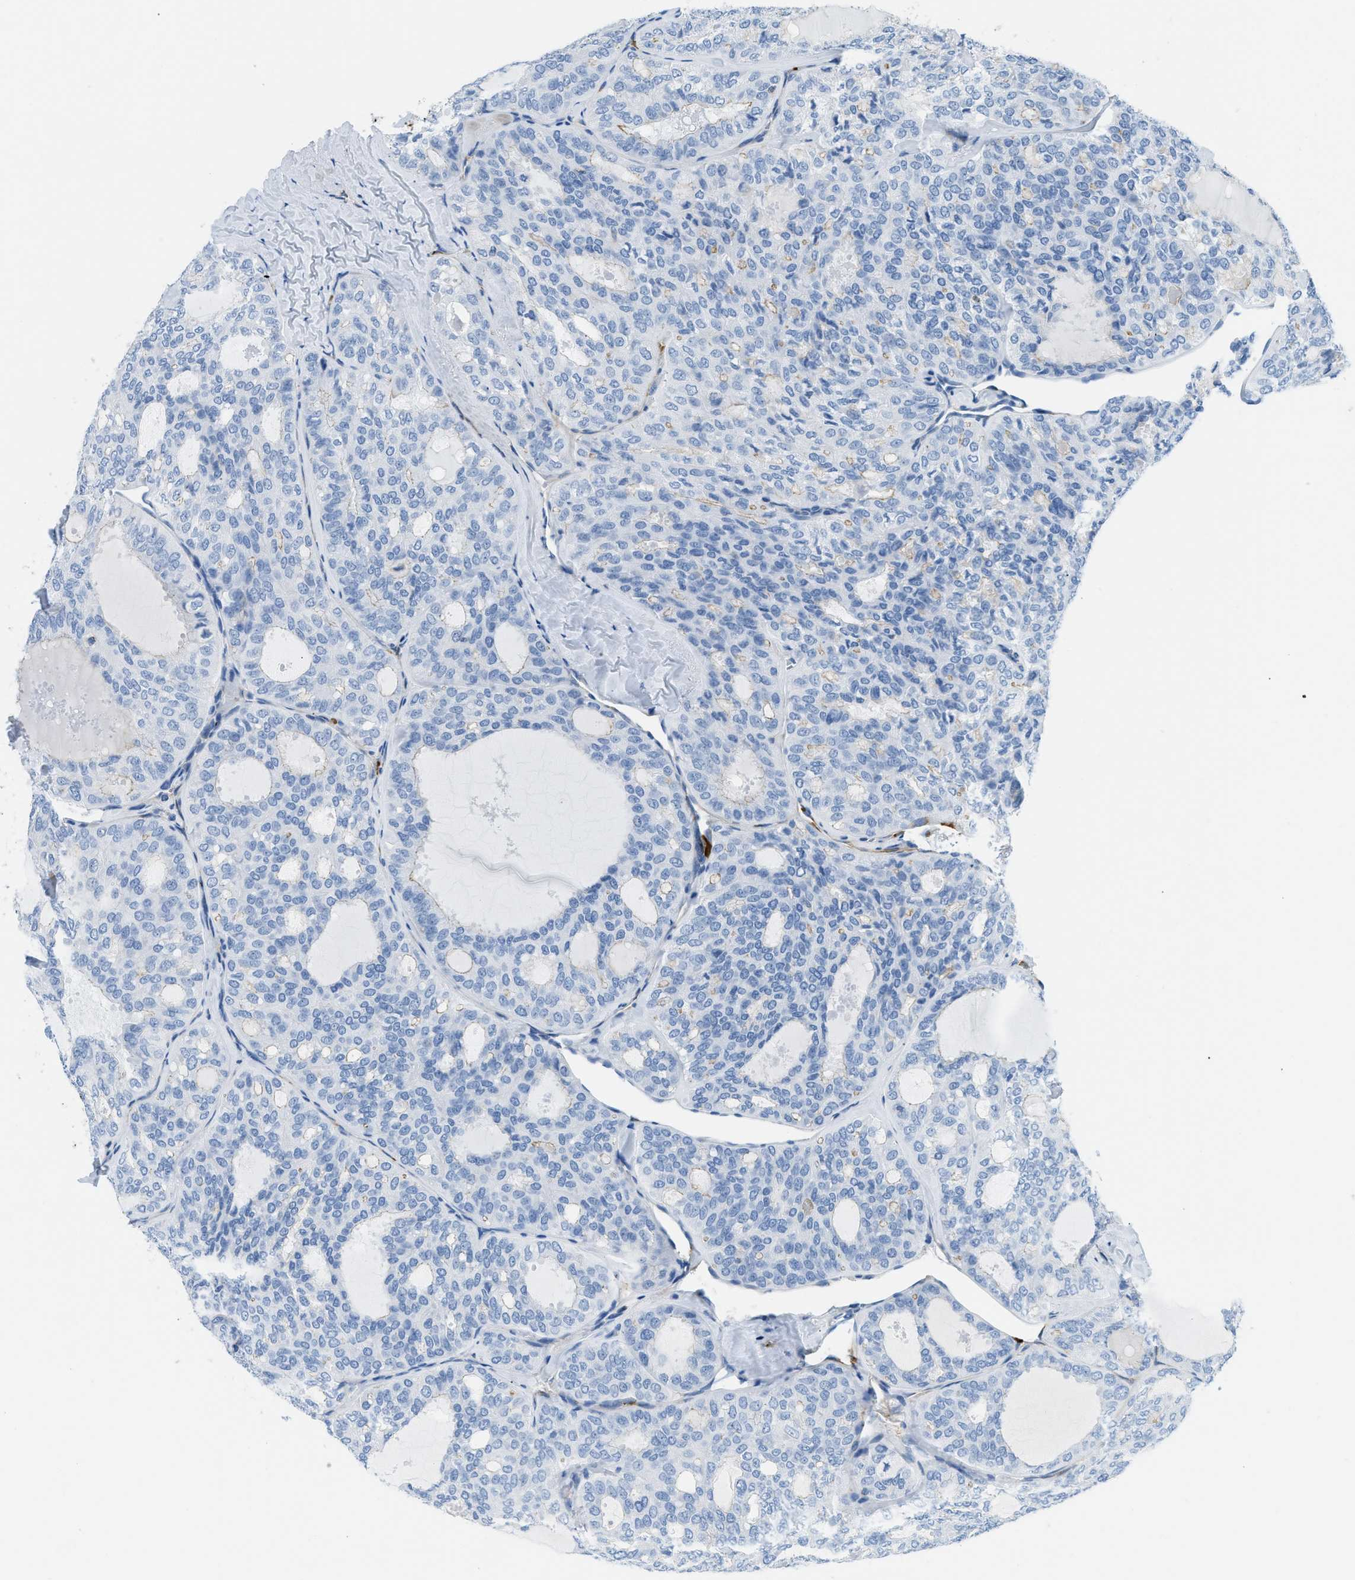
{"staining": {"intensity": "negative", "quantity": "none", "location": "none"}, "tissue": "thyroid cancer", "cell_type": "Tumor cells", "image_type": "cancer", "snomed": [{"axis": "morphology", "description": "Follicular adenoma carcinoma, NOS"}, {"axis": "topography", "description": "Thyroid gland"}], "caption": "Immunohistochemistry (IHC) photomicrograph of thyroid cancer (follicular adenoma carcinoma) stained for a protein (brown), which displays no expression in tumor cells.", "gene": "COL15A1", "patient": {"sex": "male", "age": 75}}